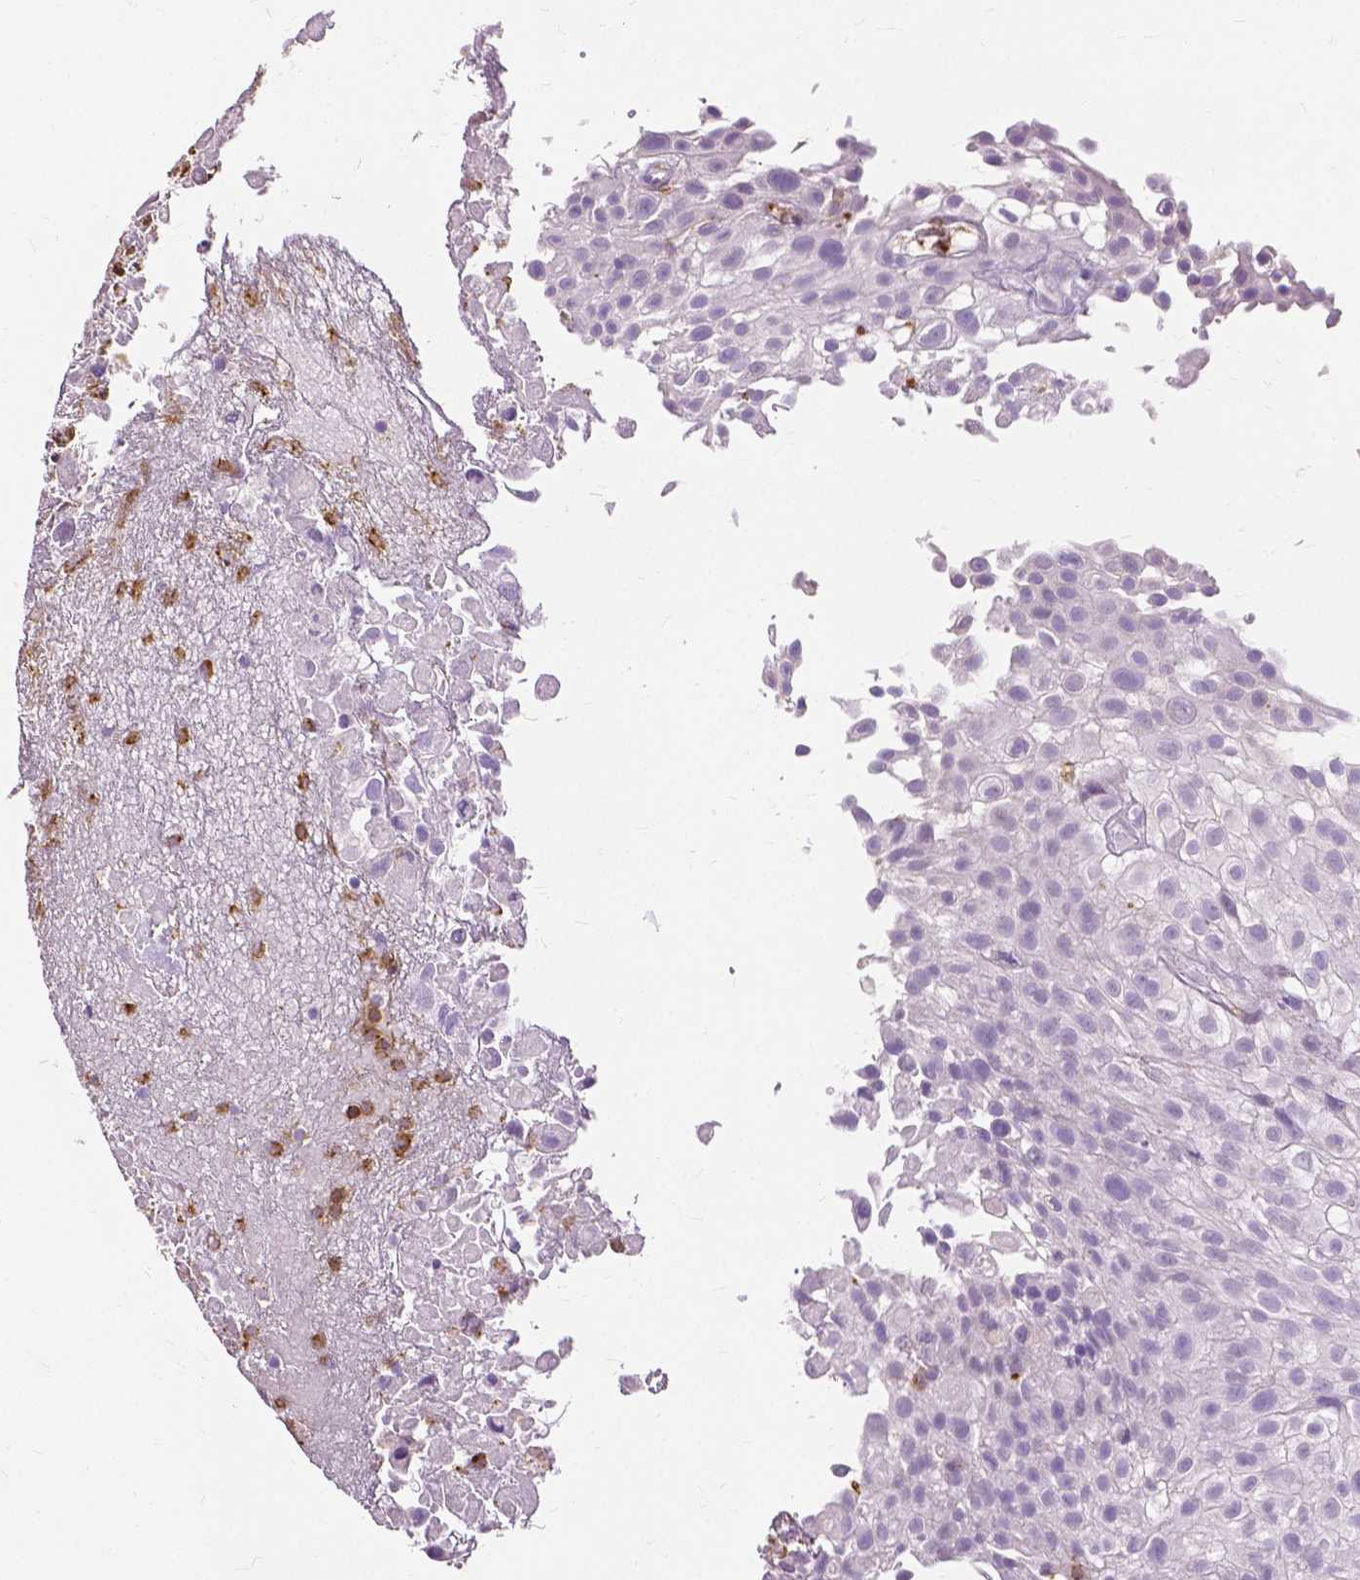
{"staining": {"intensity": "negative", "quantity": "none", "location": "none"}, "tissue": "urothelial cancer", "cell_type": "Tumor cells", "image_type": "cancer", "snomed": [{"axis": "morphology", "description": "Urothelial carcinoma, High grade"}, {"axis": "topography", "description": "Urinary bladder"}], "caption": "An image of human urothelial carcinoma (high-grade) is negative for staining in tumor cells. The staining was performed using DAB (3,3'-diaminobenzidine) to visualize the protein expression in brown, while the nuclei were stained in blue with hematoxylin (Magnification: 20x).", "gene": "CXCR2", "patient": {"sex": "male", "age": 56}}